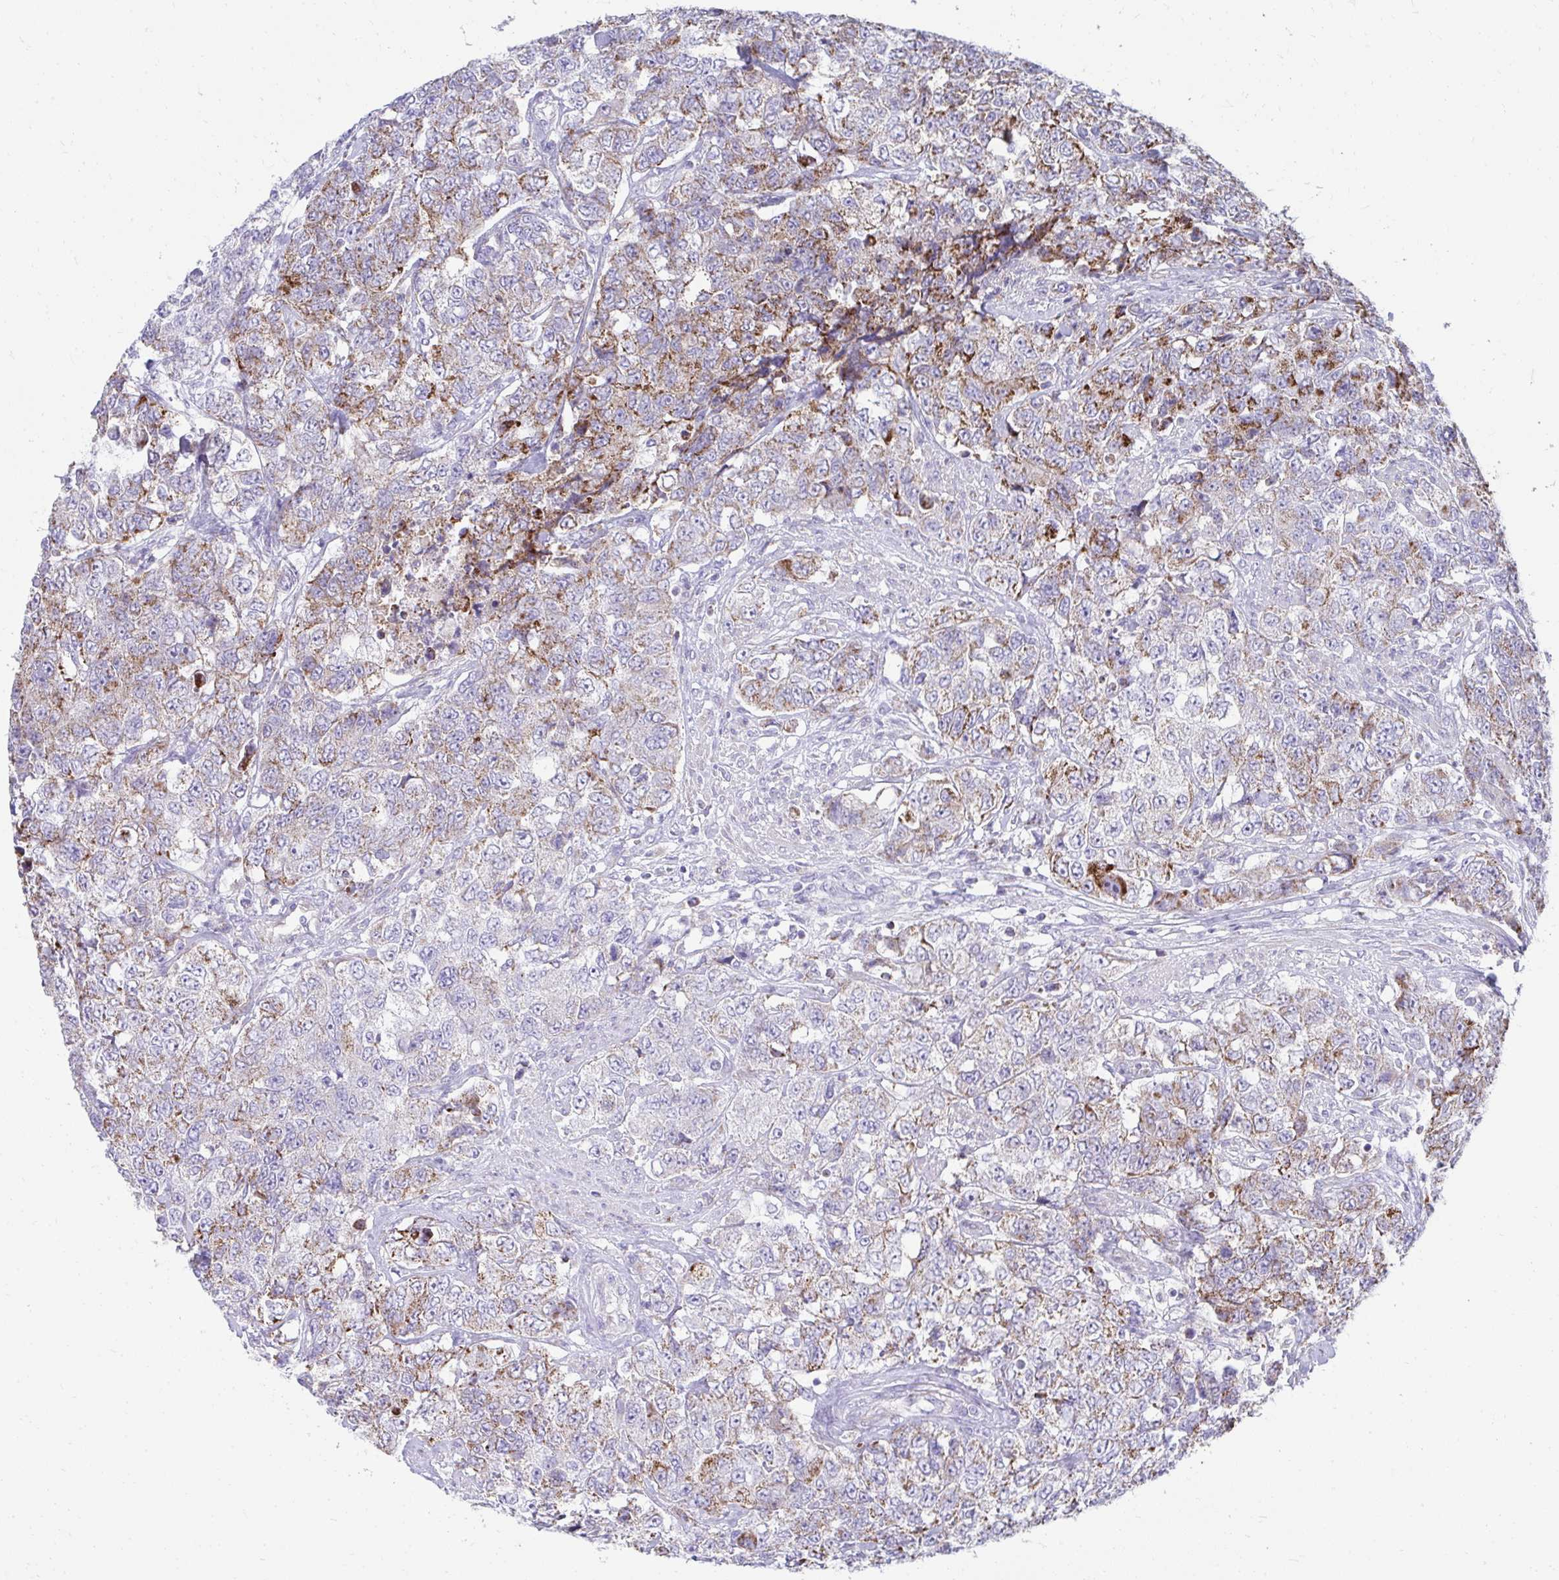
{"staining": {"intensity": "moderate", "quantity": "25%-75%", "location": "cytoplasmic/membranous"}, "tissue": "urothelial cancer", "cell_type": "Tumor cells", "image_type": "cancer", "snomed": [{"axis": "morphology", "description": "Urothelial carcinoma, High grade"}, {"axis": "topography", "description": "Urinary bladder"}], "caption": "The immunohistochemical stain highlights moderate cytoplasmic/membranous expression in tumor cells of urothelial cancer tissue. (Stains: DAB in brown, nuclei in blue, Microscopy: brightfield microscopy at high magnification).", "gene": "PRRG3", "patient": {"sex": "female", "age": 78}}